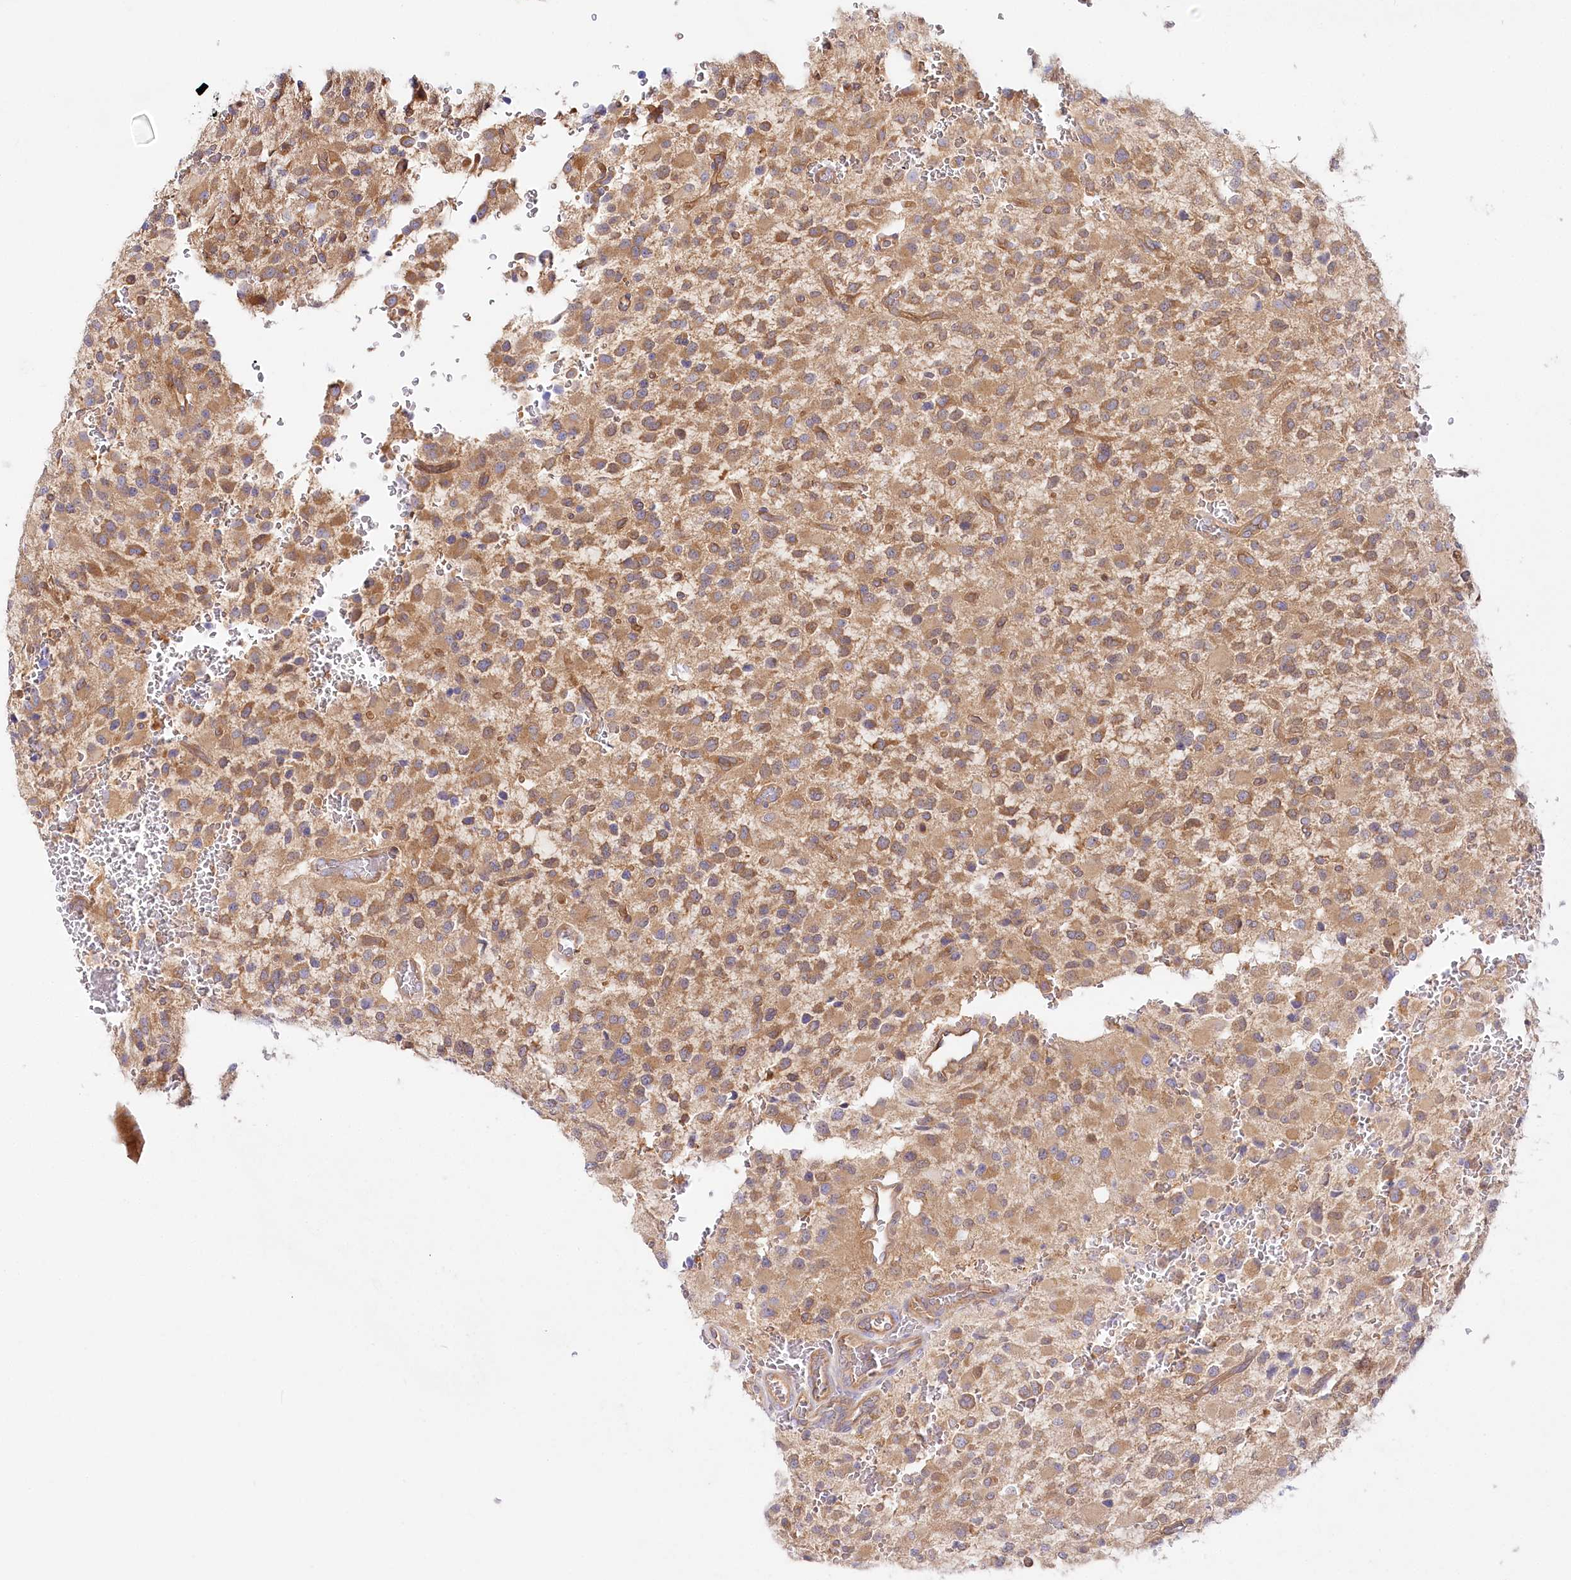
{"staining": {"intensity": "moderate", "quantity": ">75%", "location": "cytoplasmic/membranous"}, "tissue": "glioma", "cell_type": "Tumor cells", "image_type": "cancer", "snomed": [{"axis": "morphology", "description": "Glioma, malignant, High grade"}, {"axis": "topography", "description": "Brain"}], "caption": "High-magnification brightfield microscopy of malignant high-grade glioma stained with DAB (3,3'-diaminobenzidine) (brown) and counterstained with hematoxylin (blue). tumor cells exhibit moderate cytoplasmic/membranous expression is present in approximately>75% of cells. (DAB IHC, brown staining for protein, blue staining for nuclei).", "gene": "ABRAXAS2", "patient": {"sex": "male", "age": 34}}